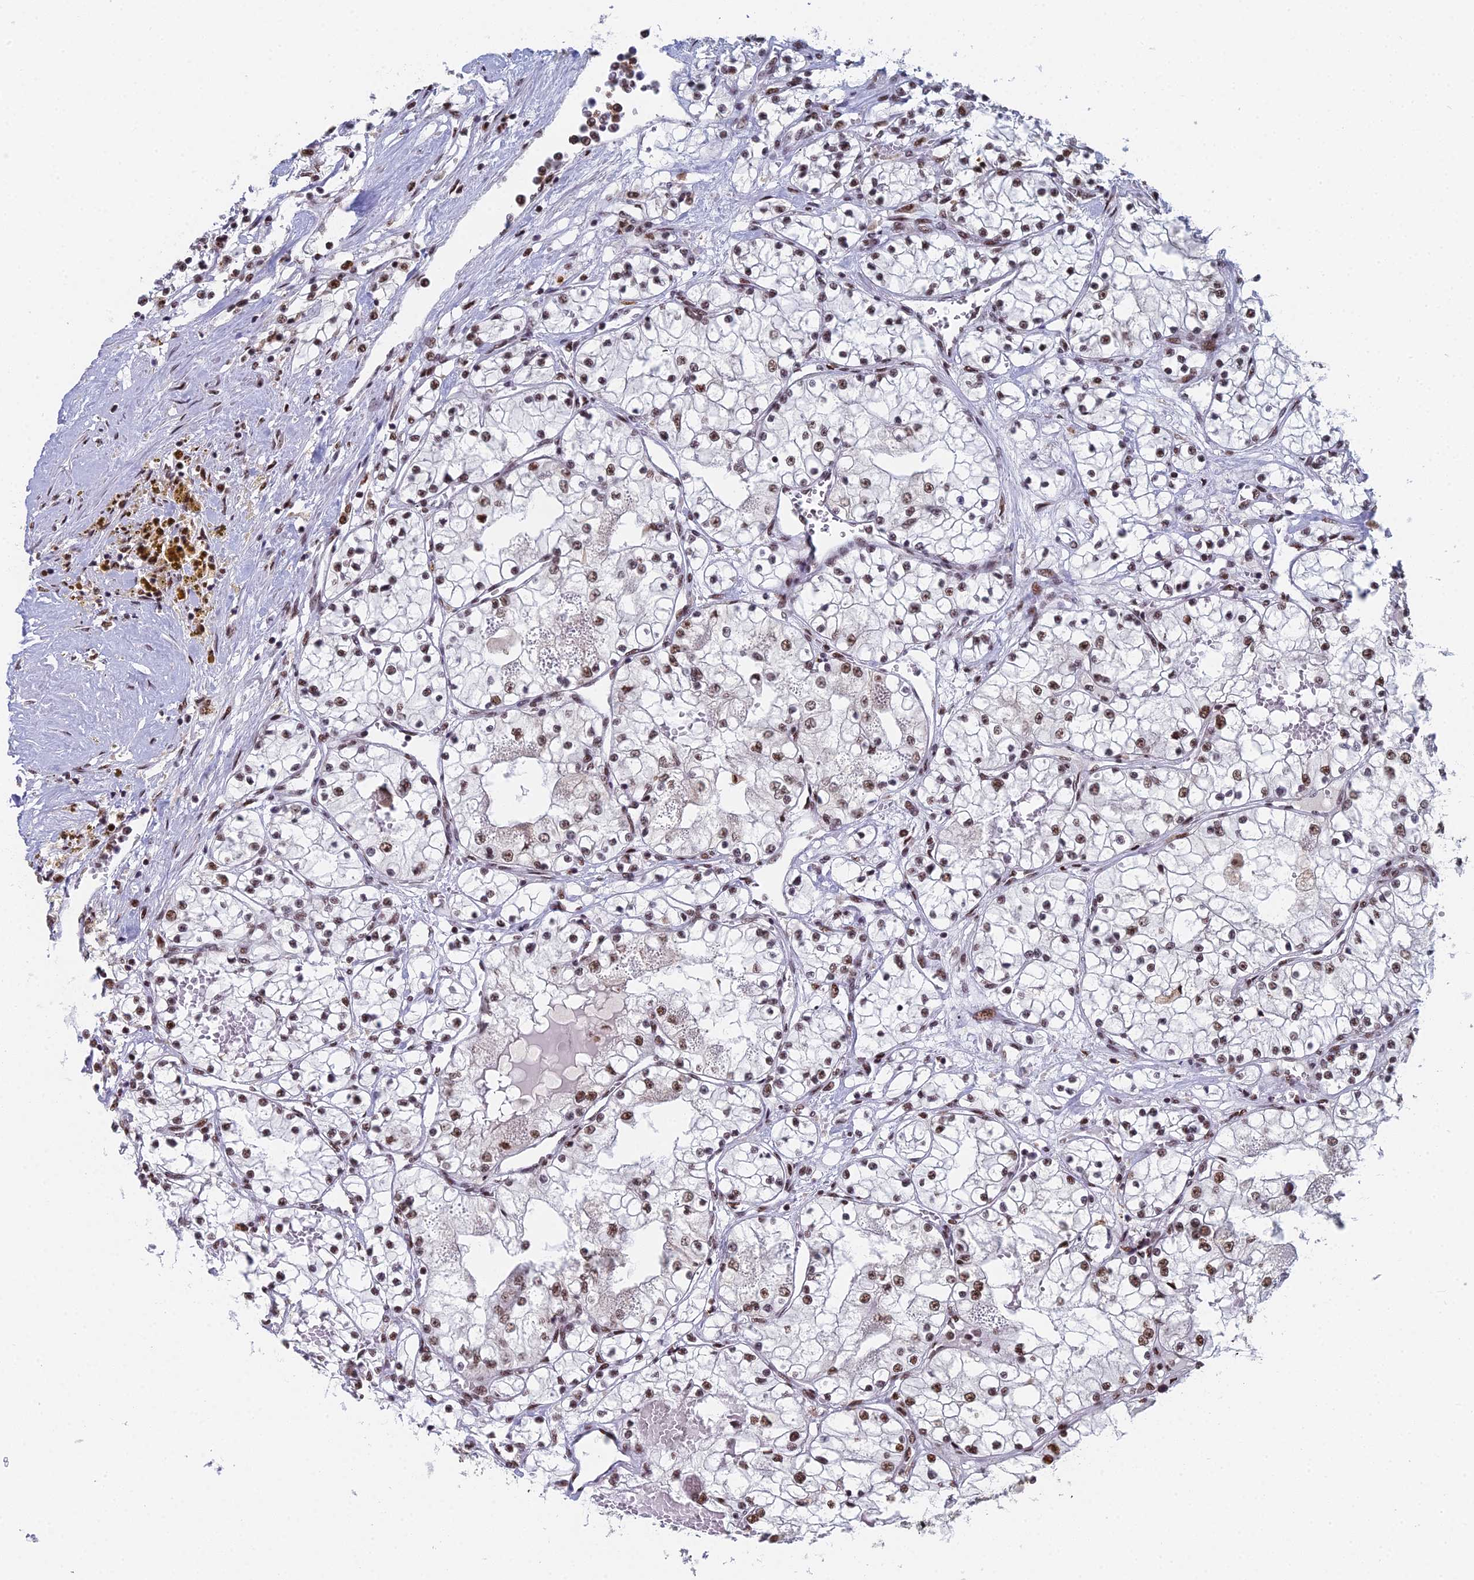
{"staining": {"intensity": "strong", "quantity": ">75%", "location": "nuclear"}, "tissue": "renal cancer", "cell_type": "Tumor cells", "image_type": "cancer", "snomed": [{"axis": "morphology", "description": "Normal tissue, NOS"}, {"axis": "morphology", "description": "Adenocarcinoma, NOS"}, {"axis": "topography", "description": "Kidney"}], "caption": "Adenocarcinoma (renal) was stained to show a protein in brown. There is high levels of strong nuclear expression in approximately >75% of tumor cells. (Stains: DAB (3,3'-diaminobenzidine) in brown, nuclei in blue, Microscopy: brightfield microscopy at high magnification).", "gene": "SF3B3", "patient": {"sex": "male", "age": 68}}